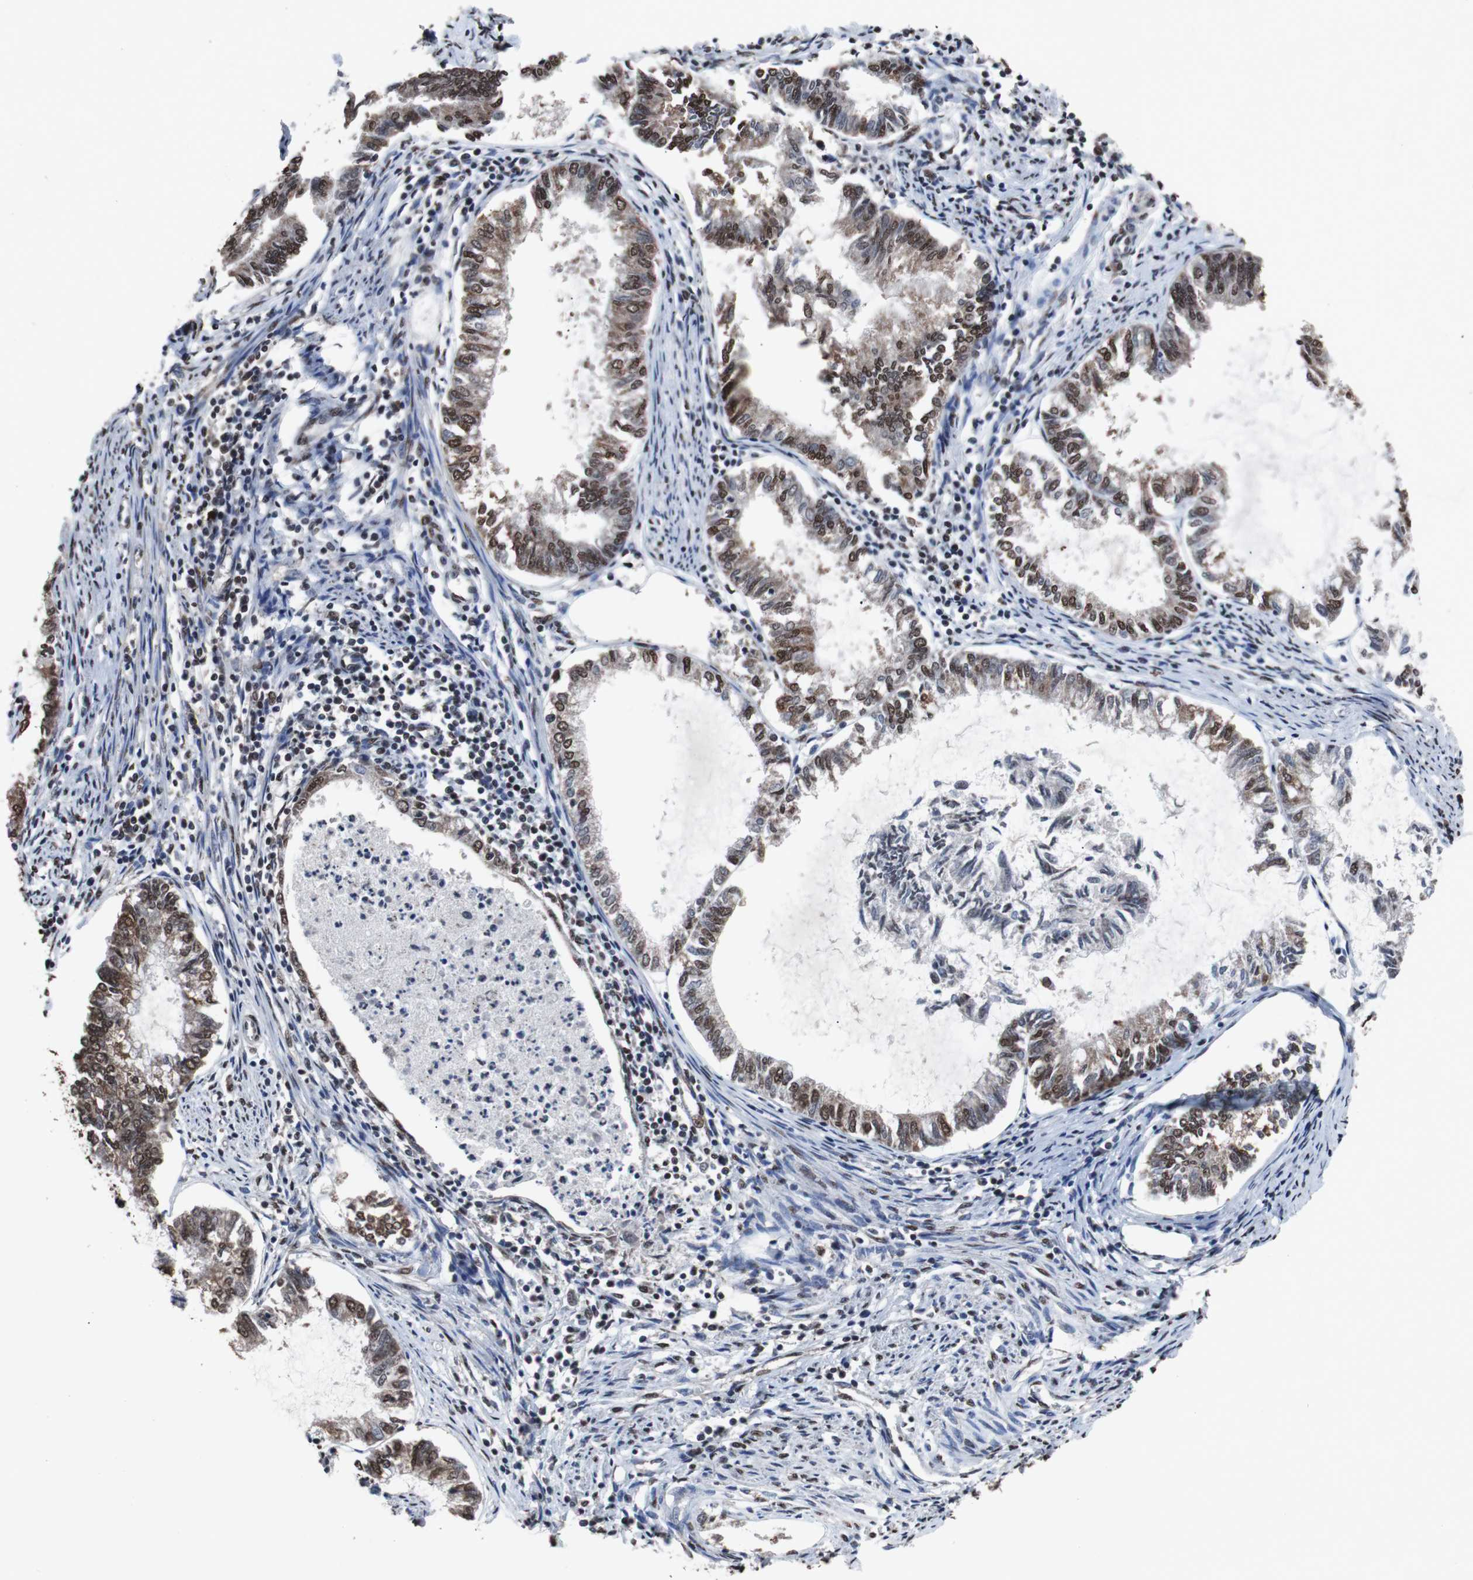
{"staining": {"intensity": "moderate", "quantity": ">75%", "location": "cytoplasmic/membranous,nuclear"}, "tissue": "endometrial cancer", "cell_type": "Tumor cells", "image_type": "cancer", "snomed": [{"axis": "morphology", "description": "Adenocarcinoma, NOS"}, {"axis": "topography", "description": "Endometrium"}], "caption": "Protein expression analysis of human endometrial cancer reveals moderate cytoplasmic/membranous and nuclear expression in approximately >75% of tumor cells.", "gene": "MED27", "patient": {"sex": "female", "age": 86}}